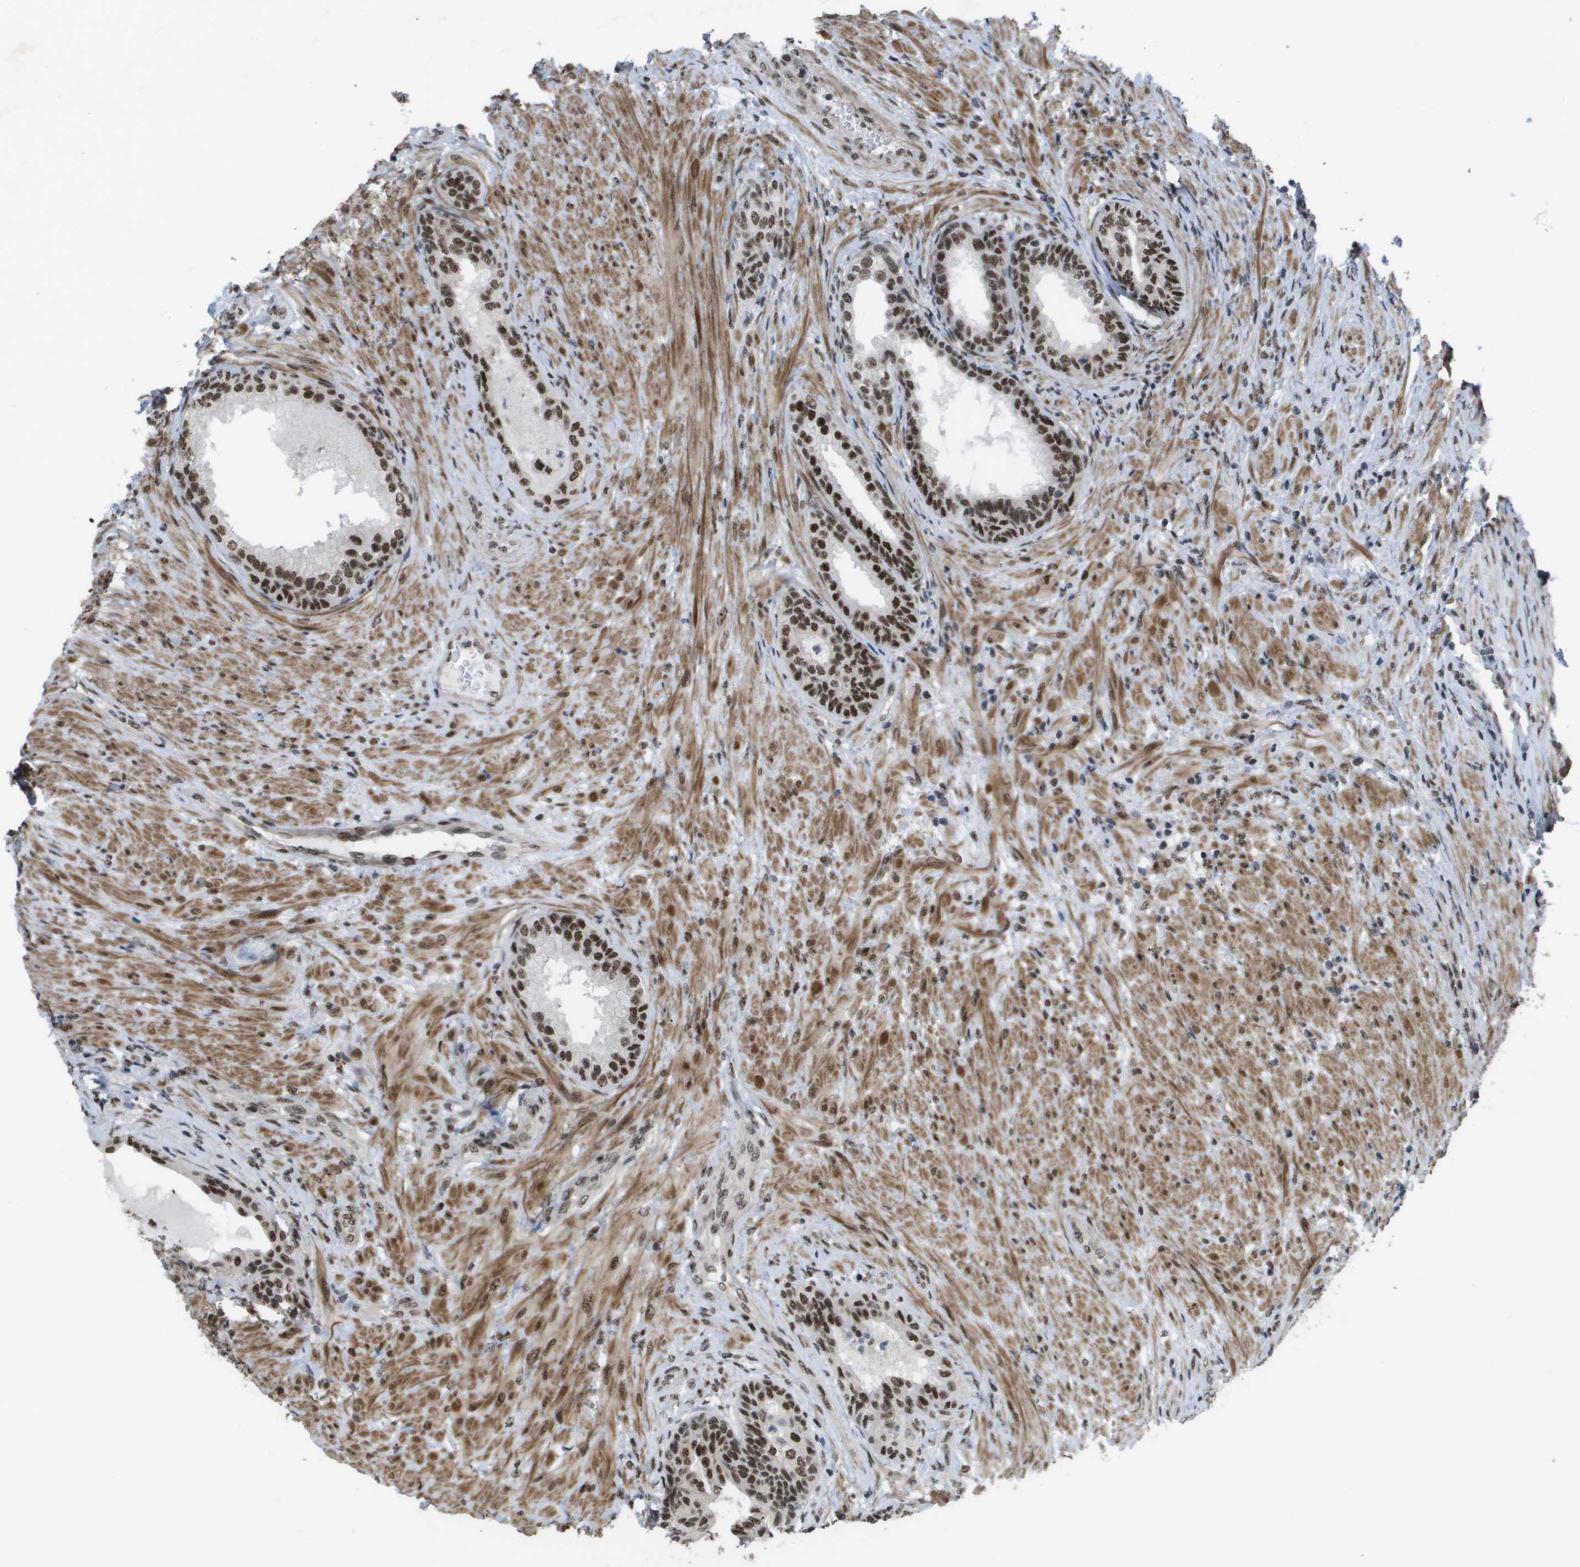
{"staining": {"intensity": "strong", "quantity": ">75%", "location": "nuclear"}, "tissue": "prostate", "cell_type": "Glandular cells", "image_type": "normal", "snomed": [{"axis": "morphology", "description": "Normal tissue, NOS"}, {"axis": "topography", "description": "Prostate"}], "caption": "Human prostate stained with a brown dye demonstrates strong nuclear positive staining in about >75% of glandular cells.", "gene": "CDT1", "patient": {"sex": "male", "age": 76}}